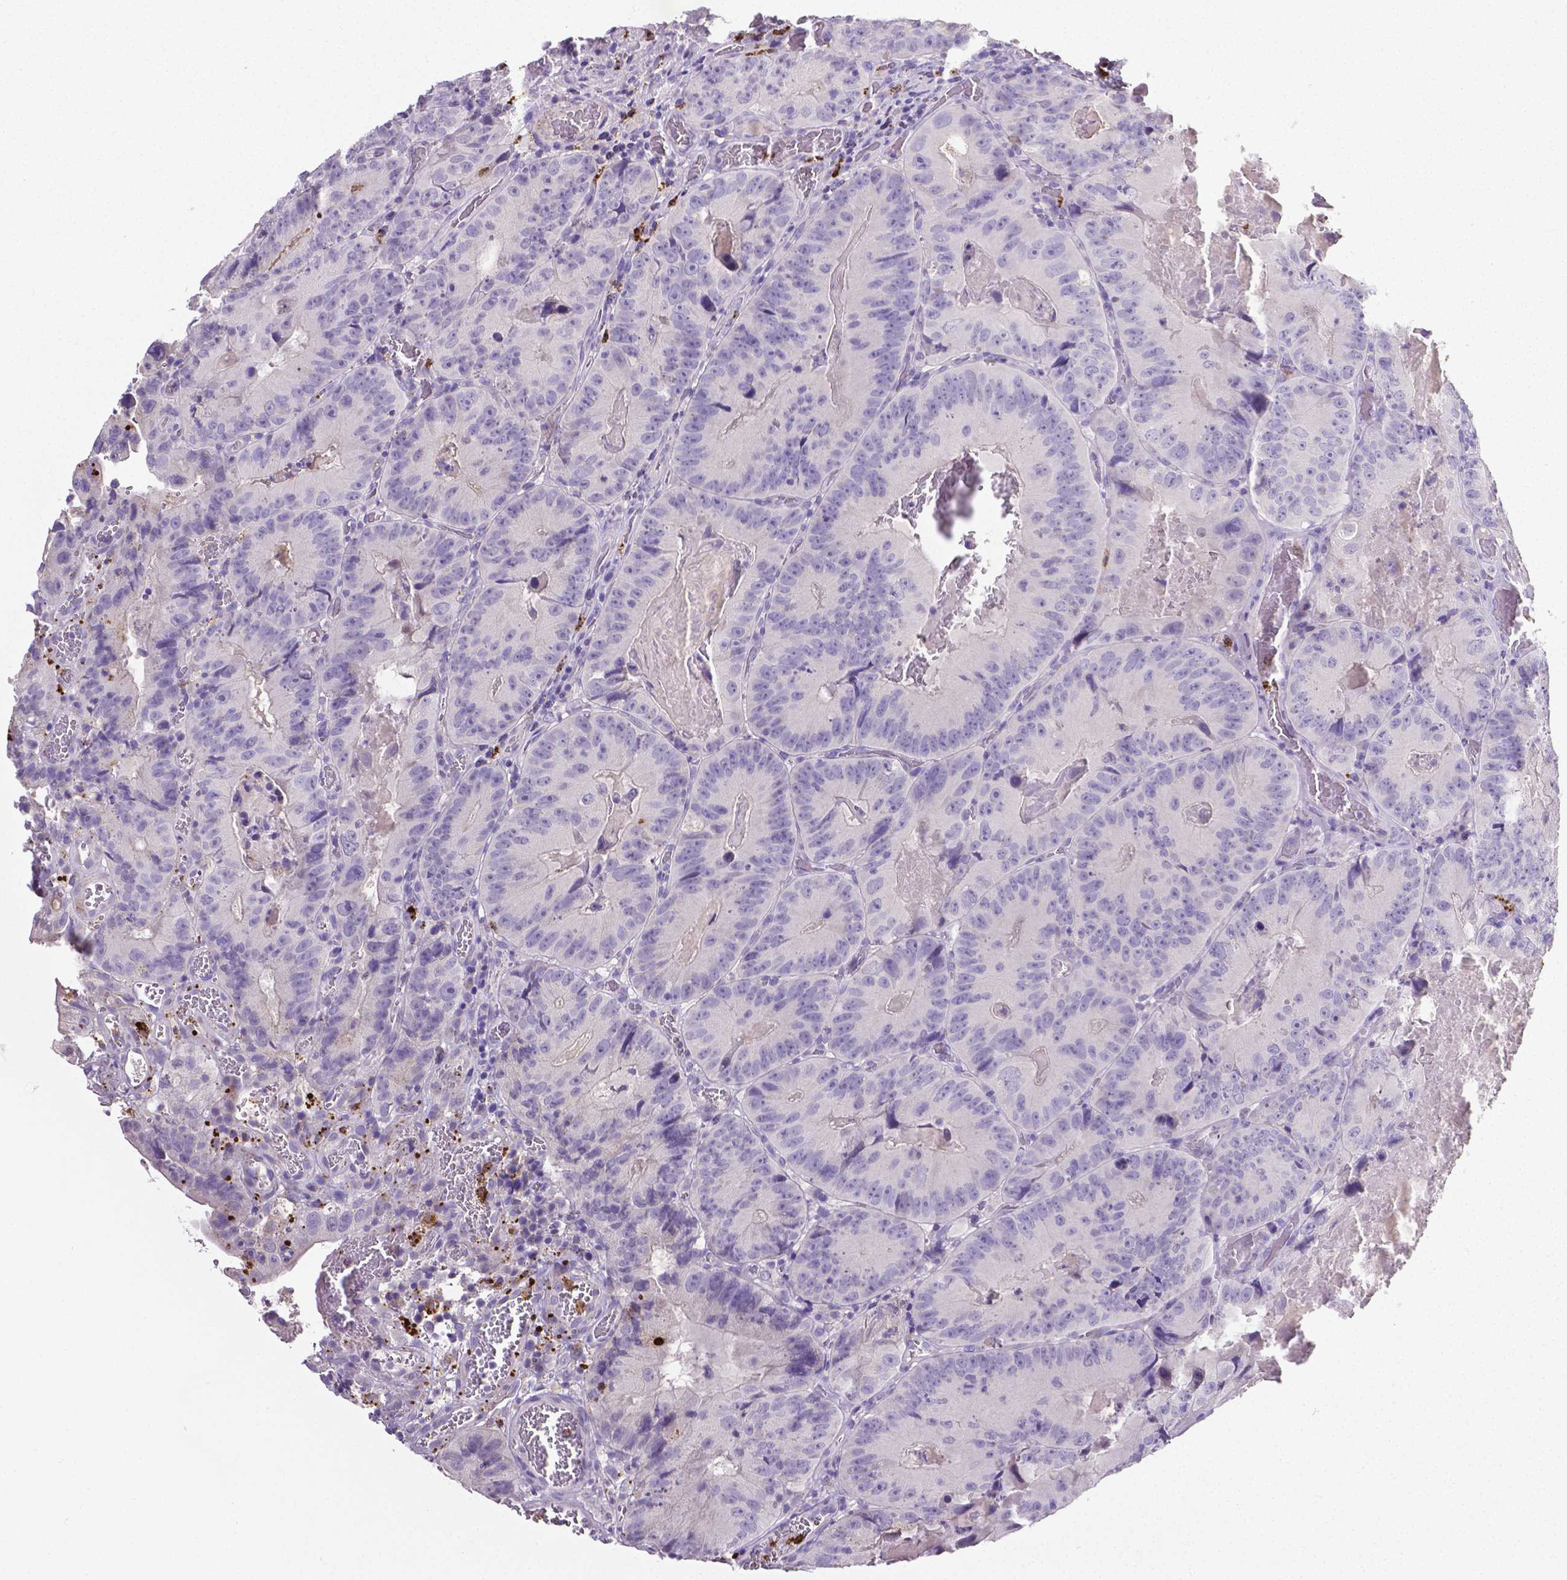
{"staining": {"intensity": "negative", "quantity": "none", "location": "none"}, "tissue": "colorectal cancer", "cell_type": "Tumor cells", "image_type": "cancer", "snomed": [{"axis": "morphology", "description": "Adenocarcinoma, NOS"}, {"axis": "topography", "description": "Colon"}], "caption": "DAB (3,3'-diaminobenzidine) immunohistochemical staining of colorectal adenocarcinoma exhibits no significant staining in tumor cells. (DAB IHC with hematoxylin counter stain).", "gene": "MMP9", "patient": {"sex": "female", "age": 86}}